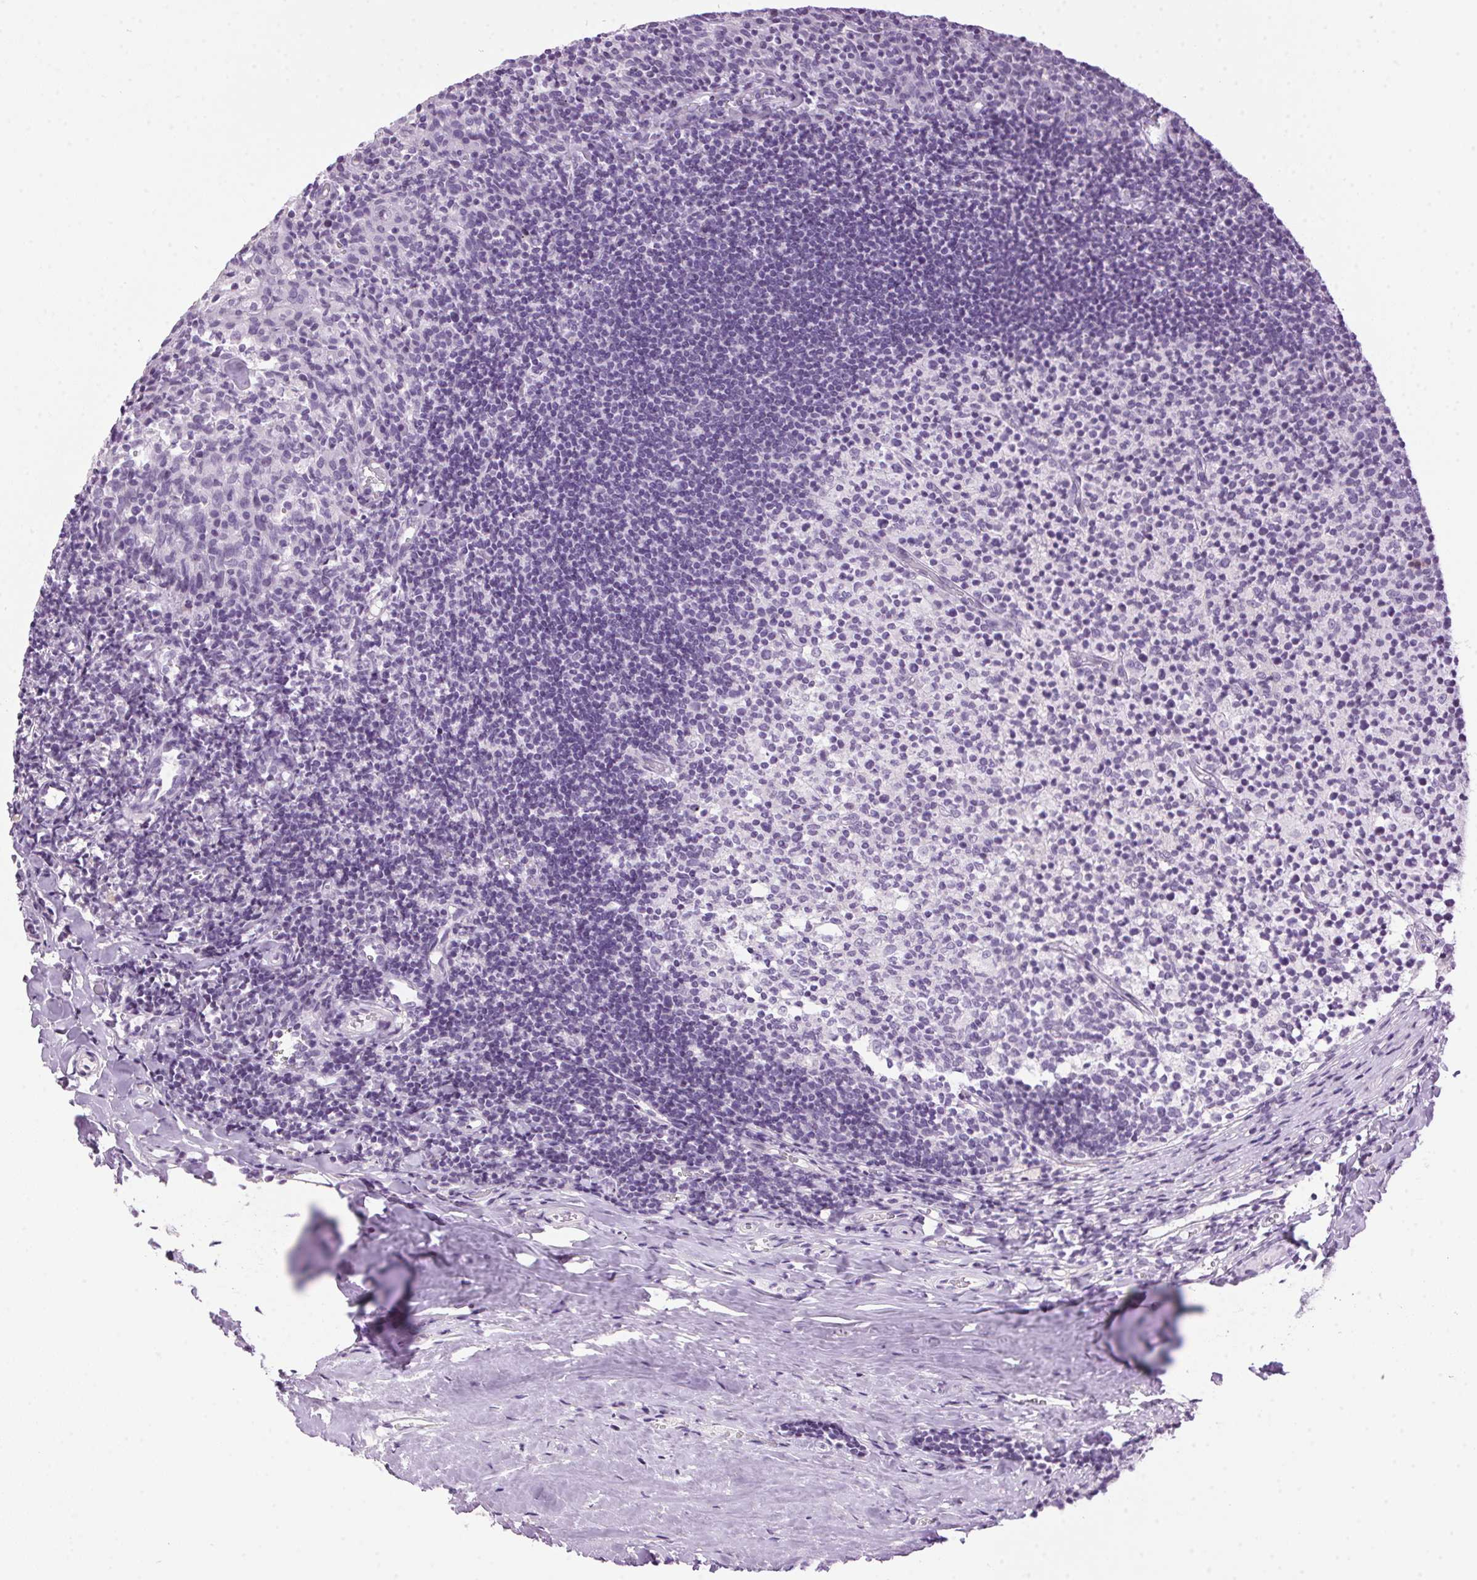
{"staining": {"intensity": "negative", "quantity": "none", "location": "none"}, "tissue": "tonsil", "cell_type": "Germinal center cells", "image_type": "normal", "snomed": [{"axis": "morphology", "description": "Normal tissue, NOS"}, {"axis": "topography", "description": "Tonsil"}], "caption": "Histopathology image shows no protein positivity in germinal center cells of normal tonsil.", "gene": "TMEM88B", "patient": {"sex": "female", "age": 10}}